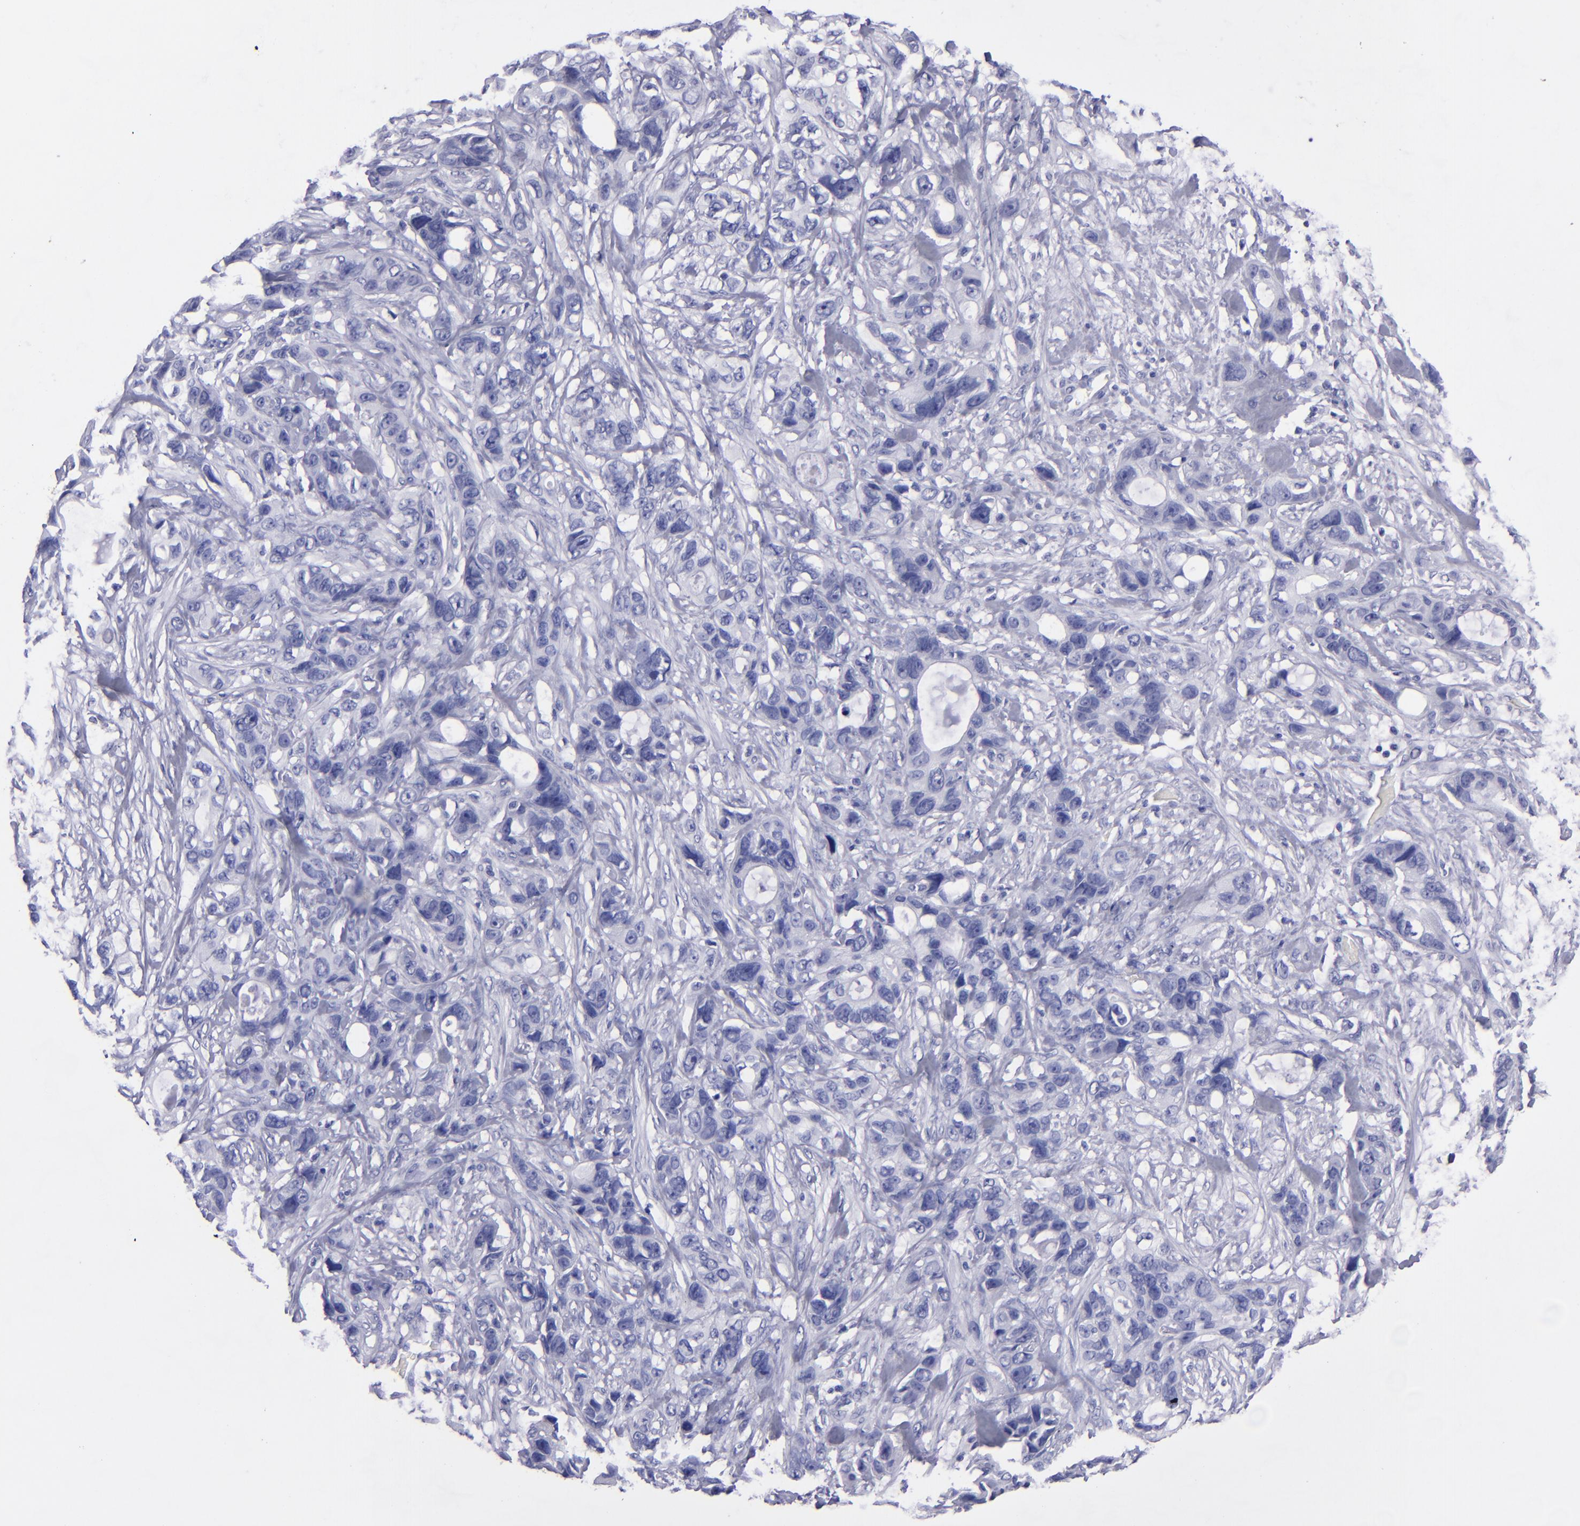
{"staining": {"intensity": "negative", "quantity": "none", "location": "none"}, "tissue": "stomach cancer", "cell_type": "Tumor cells", "image_type": "cancer", "snomed": [{"axis": "morphology", "description": "Adenocarcinoma, NOS"}, {"axis": "topography", "description": "Stomach, upper"}], "caption": "The histopathology image displays no staining of tumor cells in stomach cancer (adenocarcinoma).", "gene": "CD37", "patient": {"sex": "male", "age": 47}}